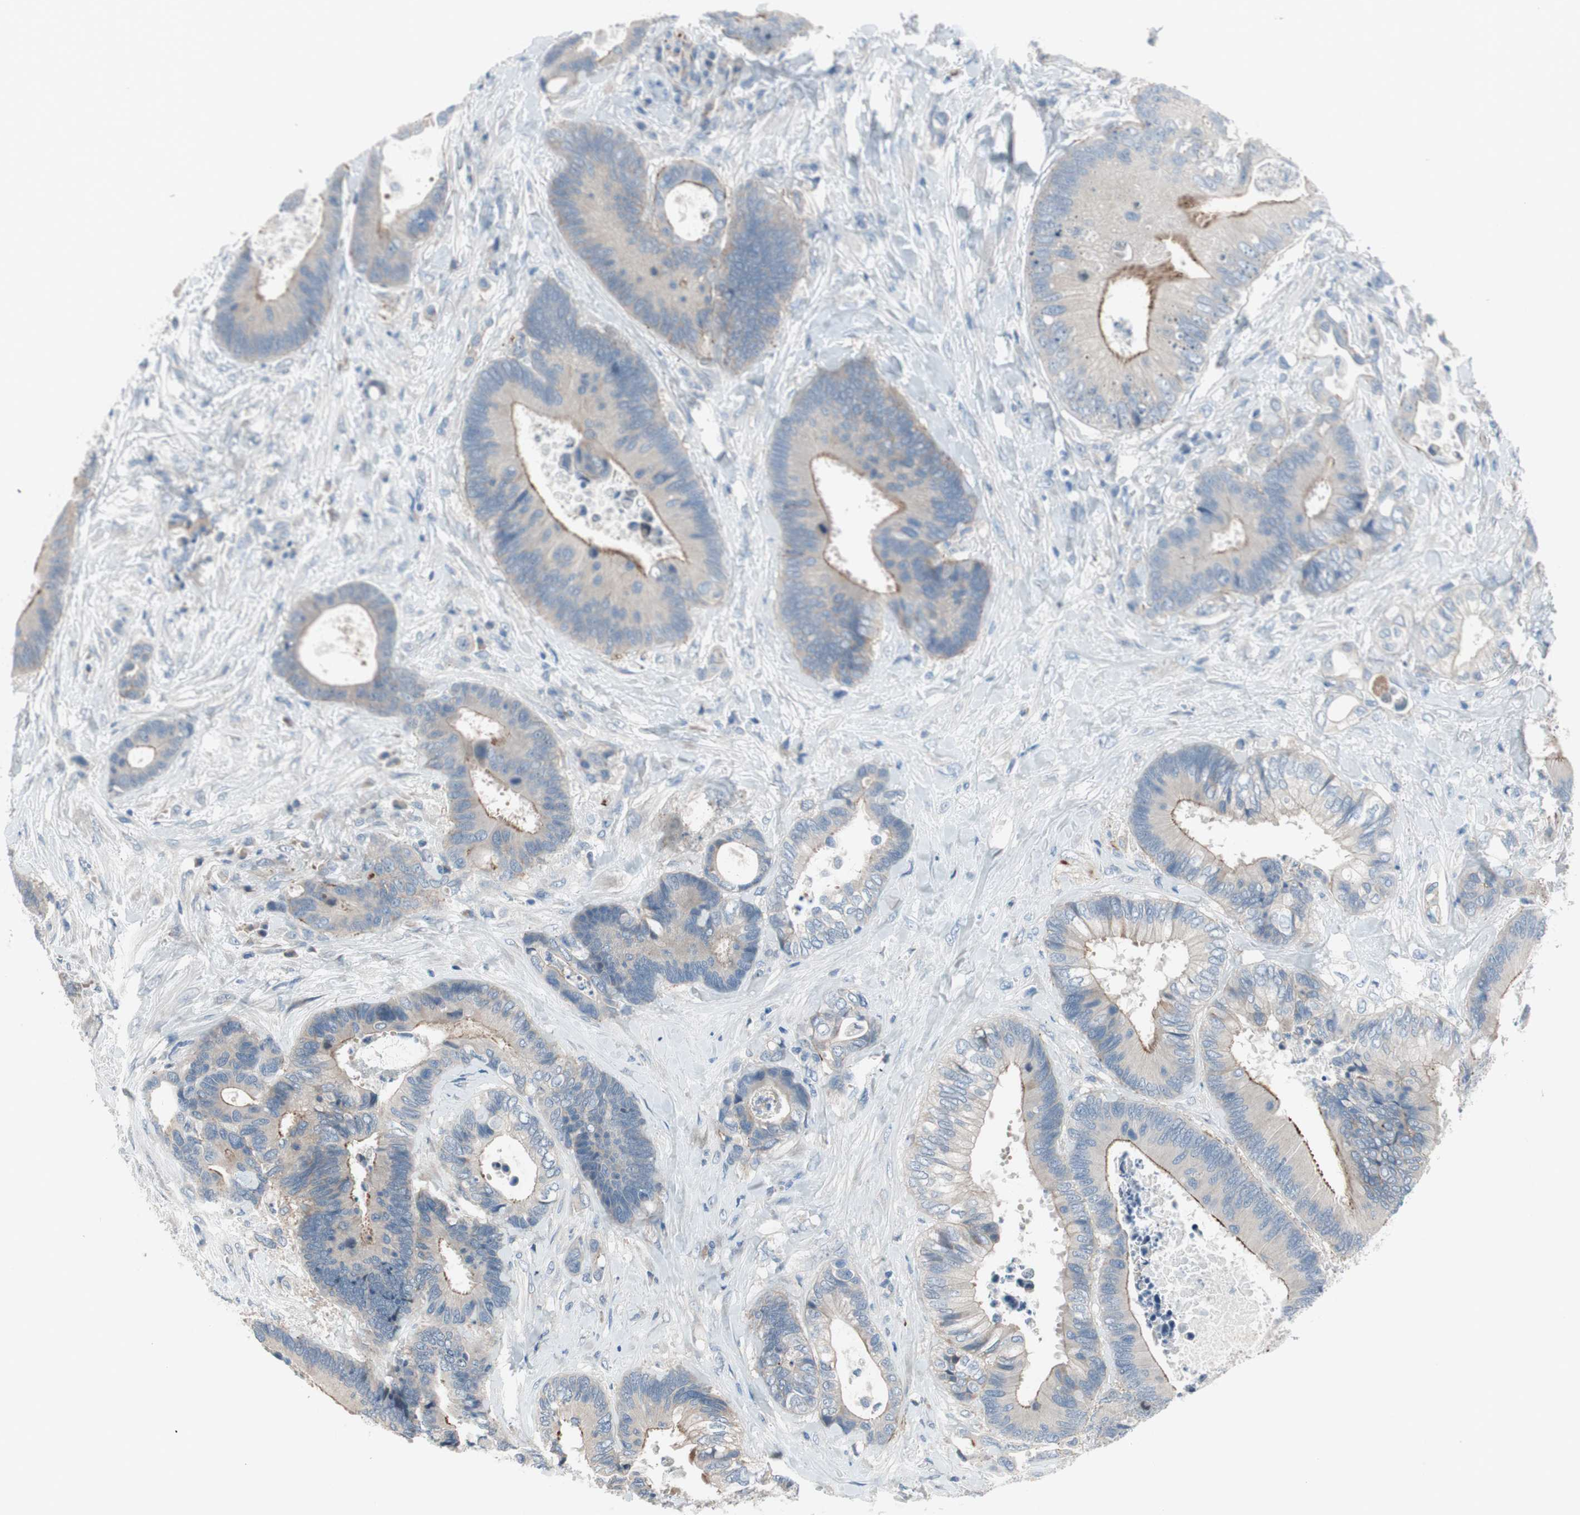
{"staining": {"intensity": "moderate", "quantity": "<25%", "location": "cytoplasmic/membranous"}, "tissue": "colorectal cancer", "cell_type": "Tumor cells", "image_type": "cancer", "snomed": [{"axis": "morphology", "description": "Adenocarcinoma, NOS"}, {"axis": "topography", "description": "Rectum"}], "caption": "A high-resolution image shows IHC staining of colorectal adenocarcinoma, which demonstrates moderate cytoplasmic/membranous positivity in about <25% of tumor cells.", "gene": "PRRG4", "patient": {"sex": "male", "age": 55}}